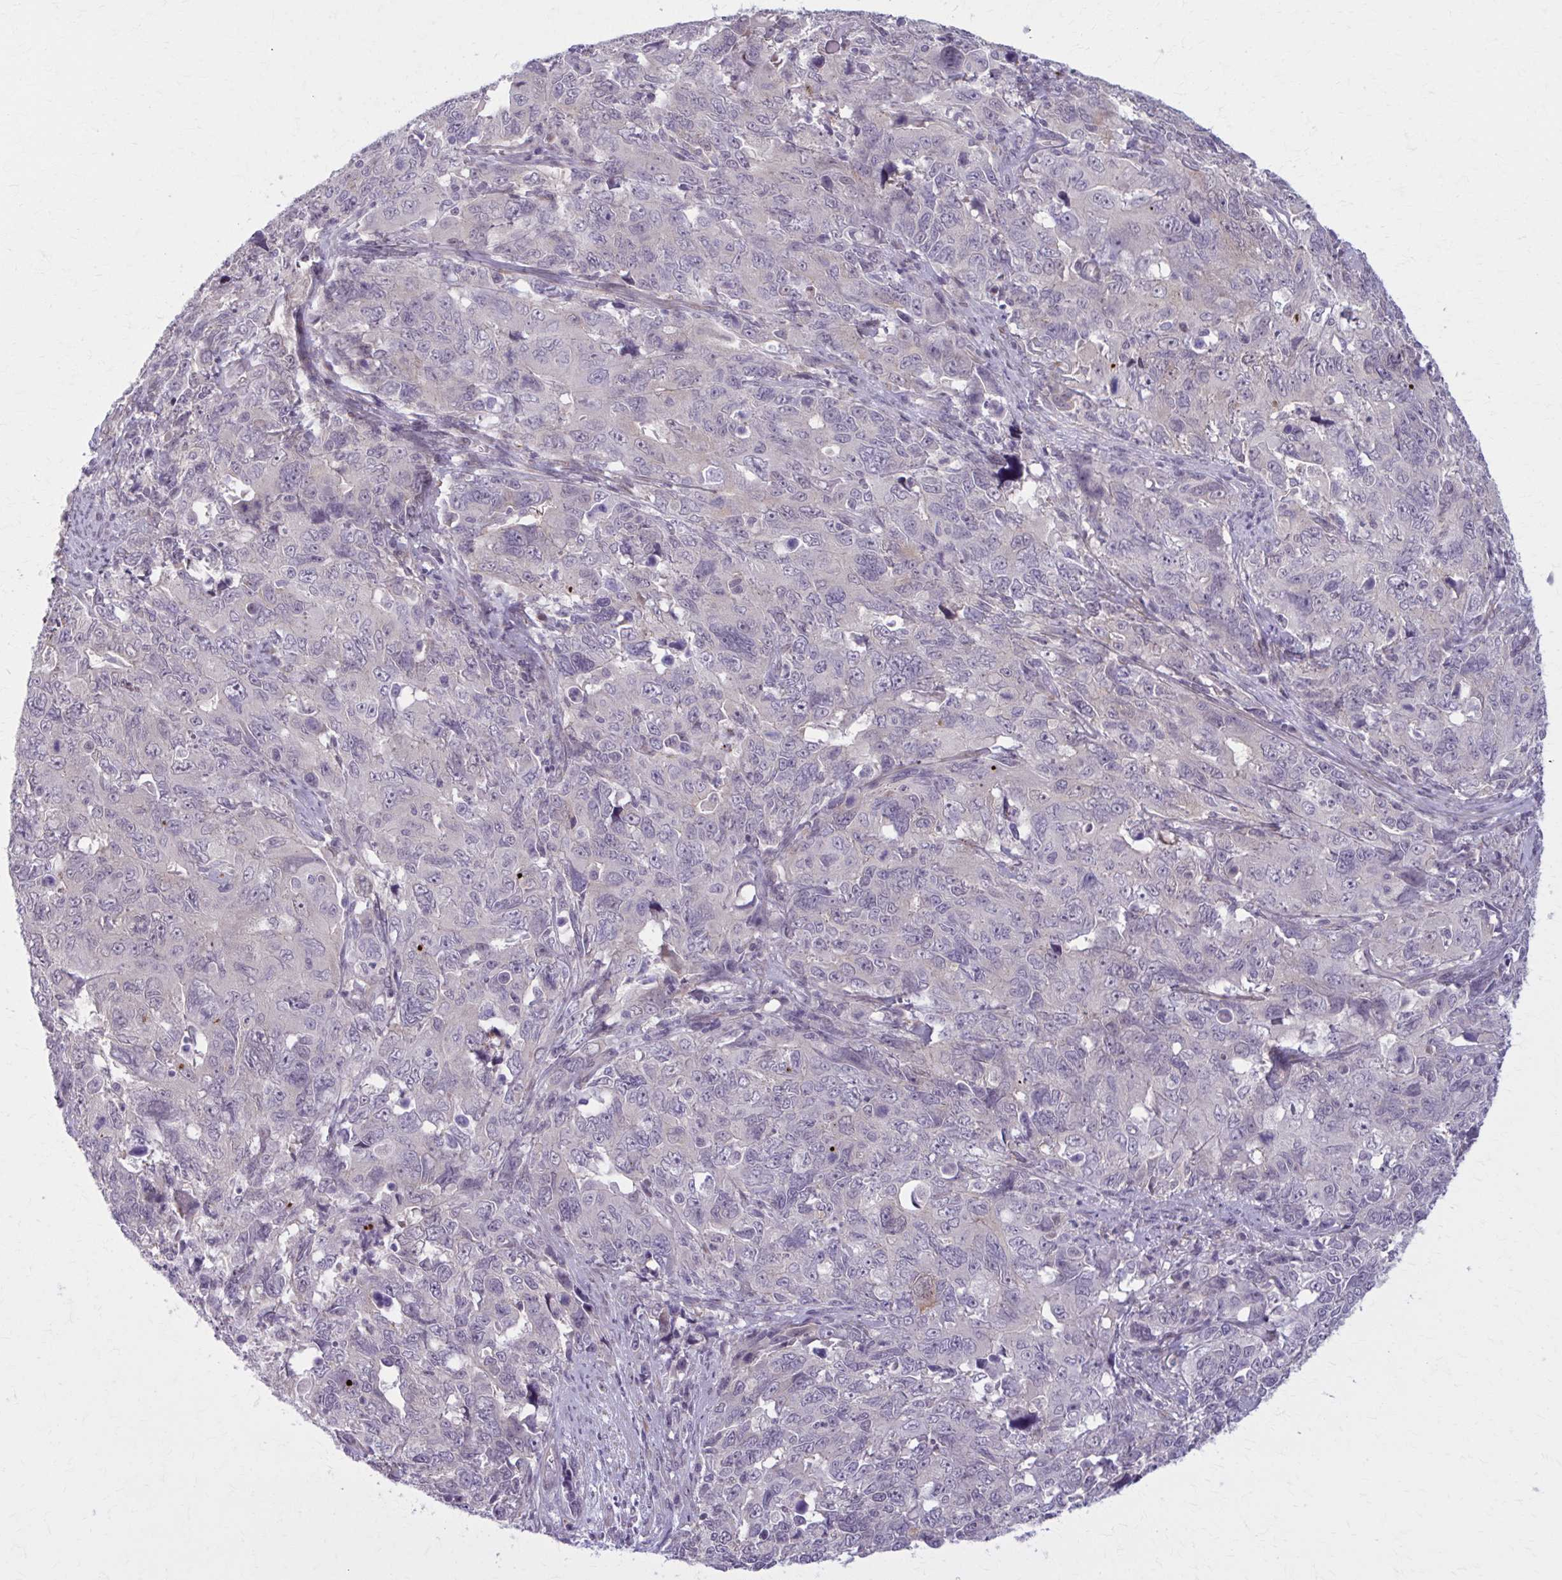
{"staining": {"intensity": "negative", "quantity": "none", "location": "none"}, "tissue": "cervical cancer", "cell_type": "Tumor cells", "image_type": "cancer", "snomed": [{"axis": "morphology", "description": "Adenocarcinoma, NOS"}, {"axis": "topography", "description": "Cervix"}], "caption": "An immunohistochemistry (IHC) image of adenocarcinoma (cervical) is shown. There is no staining in tumor cells of adenocarcinoma (cervical). Brightfield microscopy of immunohistochemistry (IHC) stained with DAB (3,3'-diaminobenzidine) (brown) and hematoxylin (blue), captured at high magnification.", "gene": "NUMBL", "patient": {"sex": "female", "age": 63}}